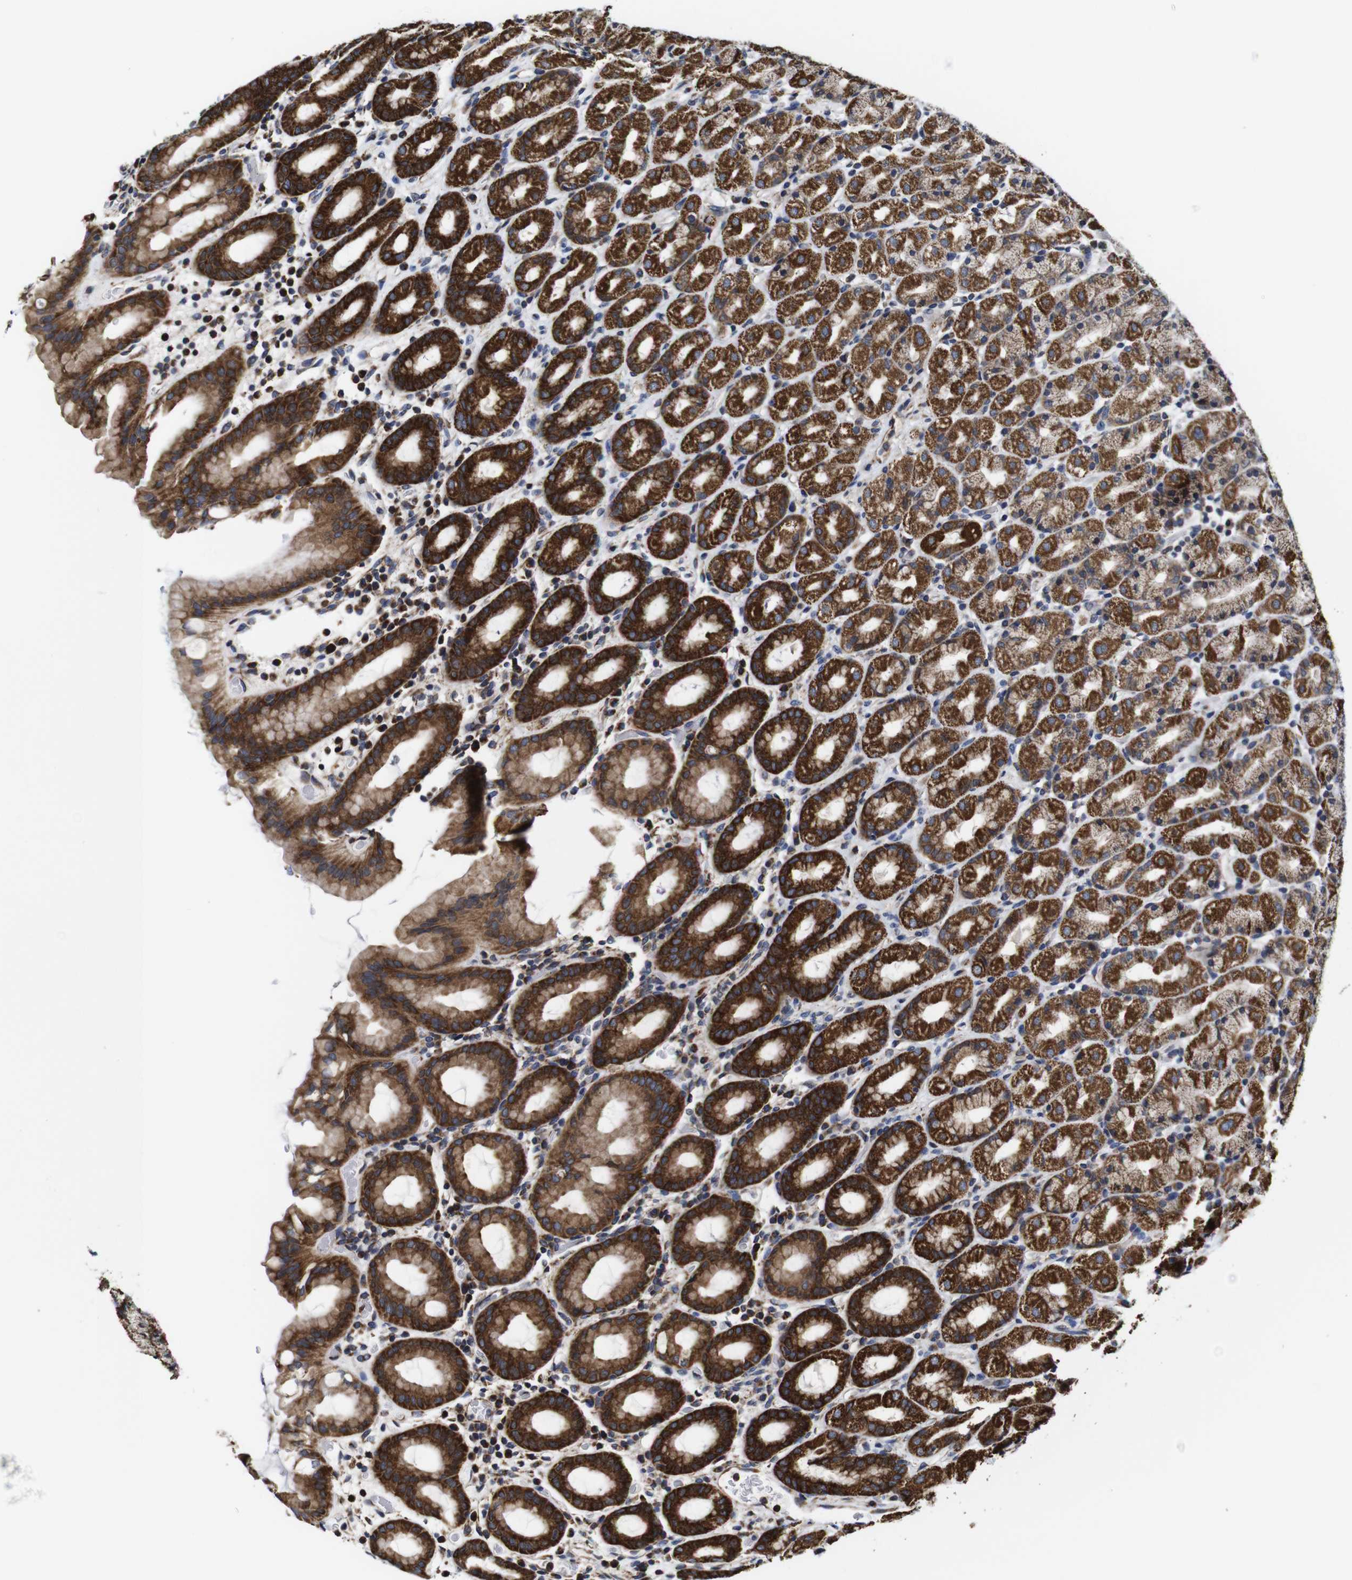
{"staining": {"intensity": "strong", "quantity": ">75%", "location": "cytoplasmic/membranous"}, "tissue": "stomach", "cell_type": "Glandular cells", "image_type": "normal", "snomed": [{"axis": "morphology", "description": "Normal tissue, NOS"}, {"axis": "topography", "description": "Stomach, upper"}], "caption": "Immunohistochemistry (IHC) of benign stomach exhibits high levels of strong cytoplasmic/membranous positivity in approximately >75% of glandular cells. Ihc stains the protein of interest in brown and the nuclei are stained blue.", "gene": "C17orf80", "patient": {"sex": "male", "age": 68}}